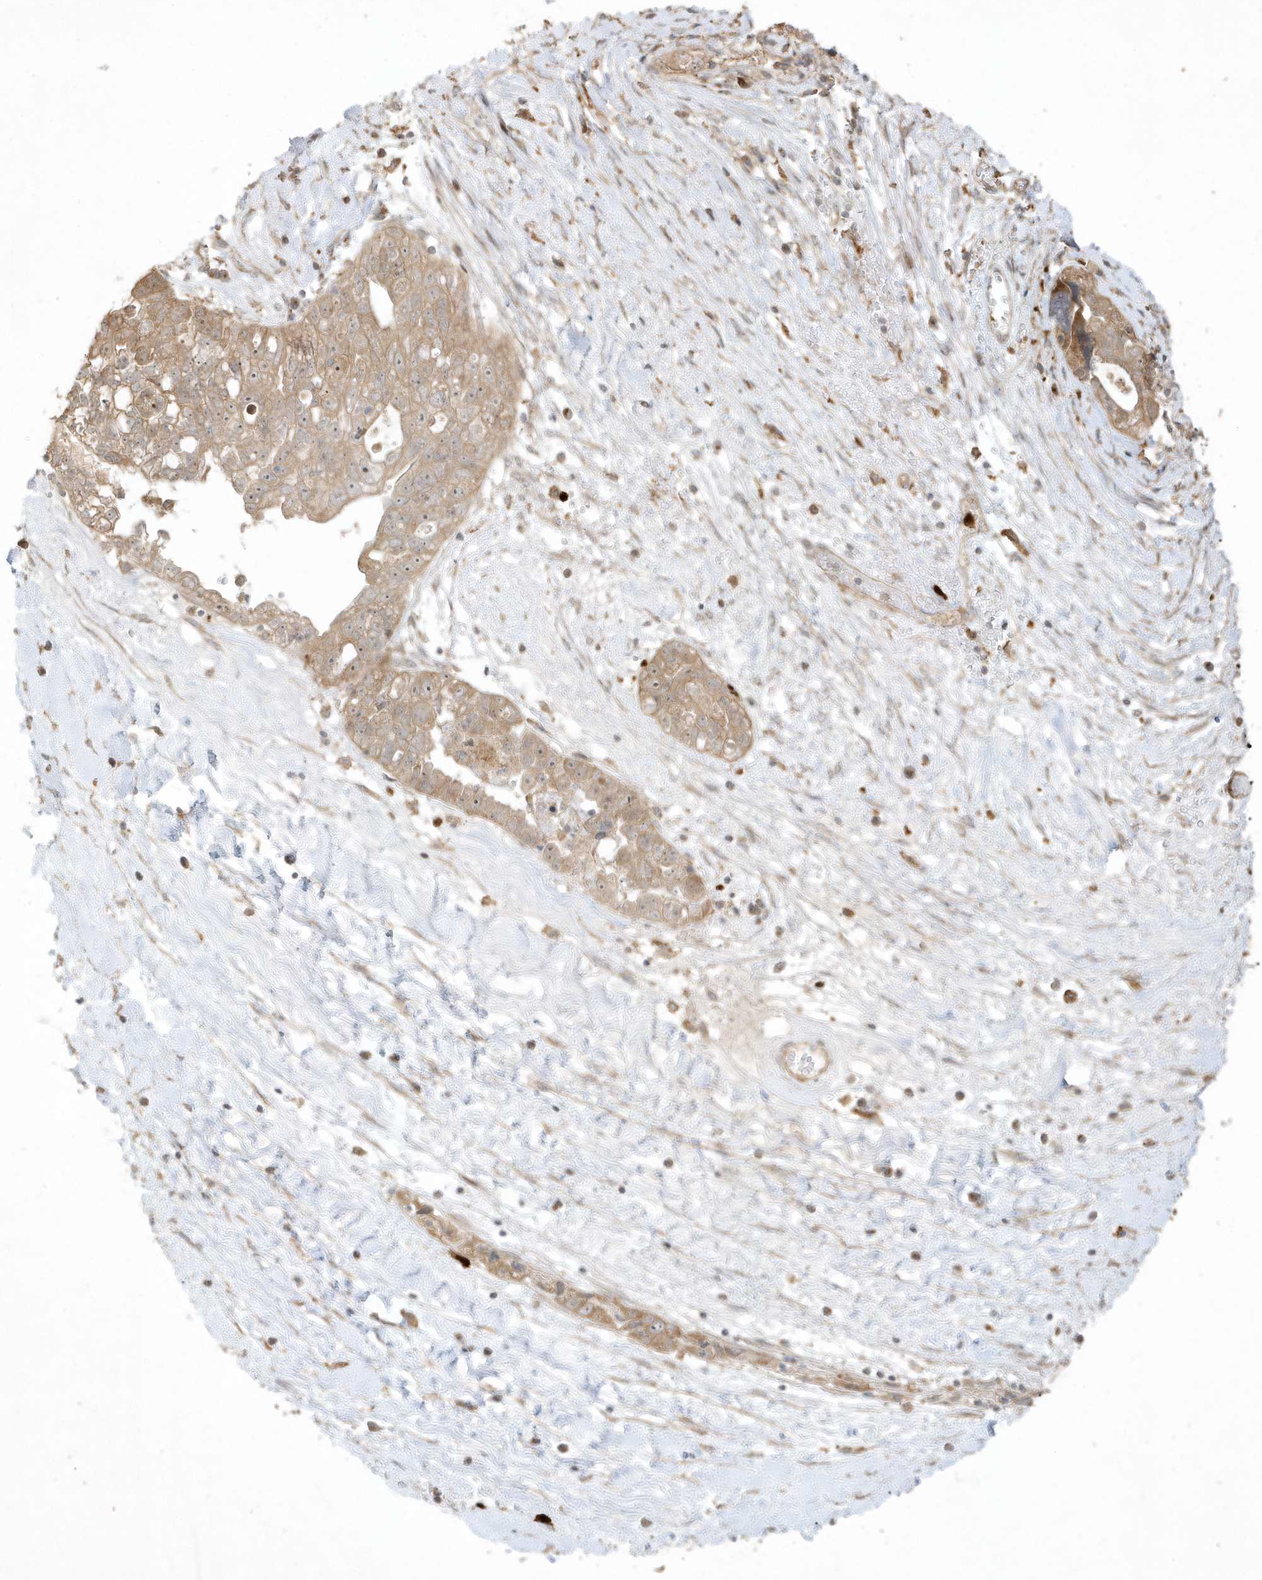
{"staining": {"intensity": "moderate", "quantity": "25%-75%", "location": "cytoplasmic/membranous"}, "tissue": "ovarian cancer", "cell_type": "Tumor cells", "image_type": "cancer", "snomed": [{"axis": "morphology", "description": "Carcinoma, NOS"}, {"axis": "morphology", "description": "Cystadenocarcinoma, serous, NOS"}, {"axis": "topography", "description": "Ovary"}], "caption": "A histopathology image of human carcinoma (ovarian) stained for a protein reveals moderate cytoplasmic/membranous brown staining in tumor cells.", "gene": "IFT57", "patient": {"sex": "female", "age": 69}}